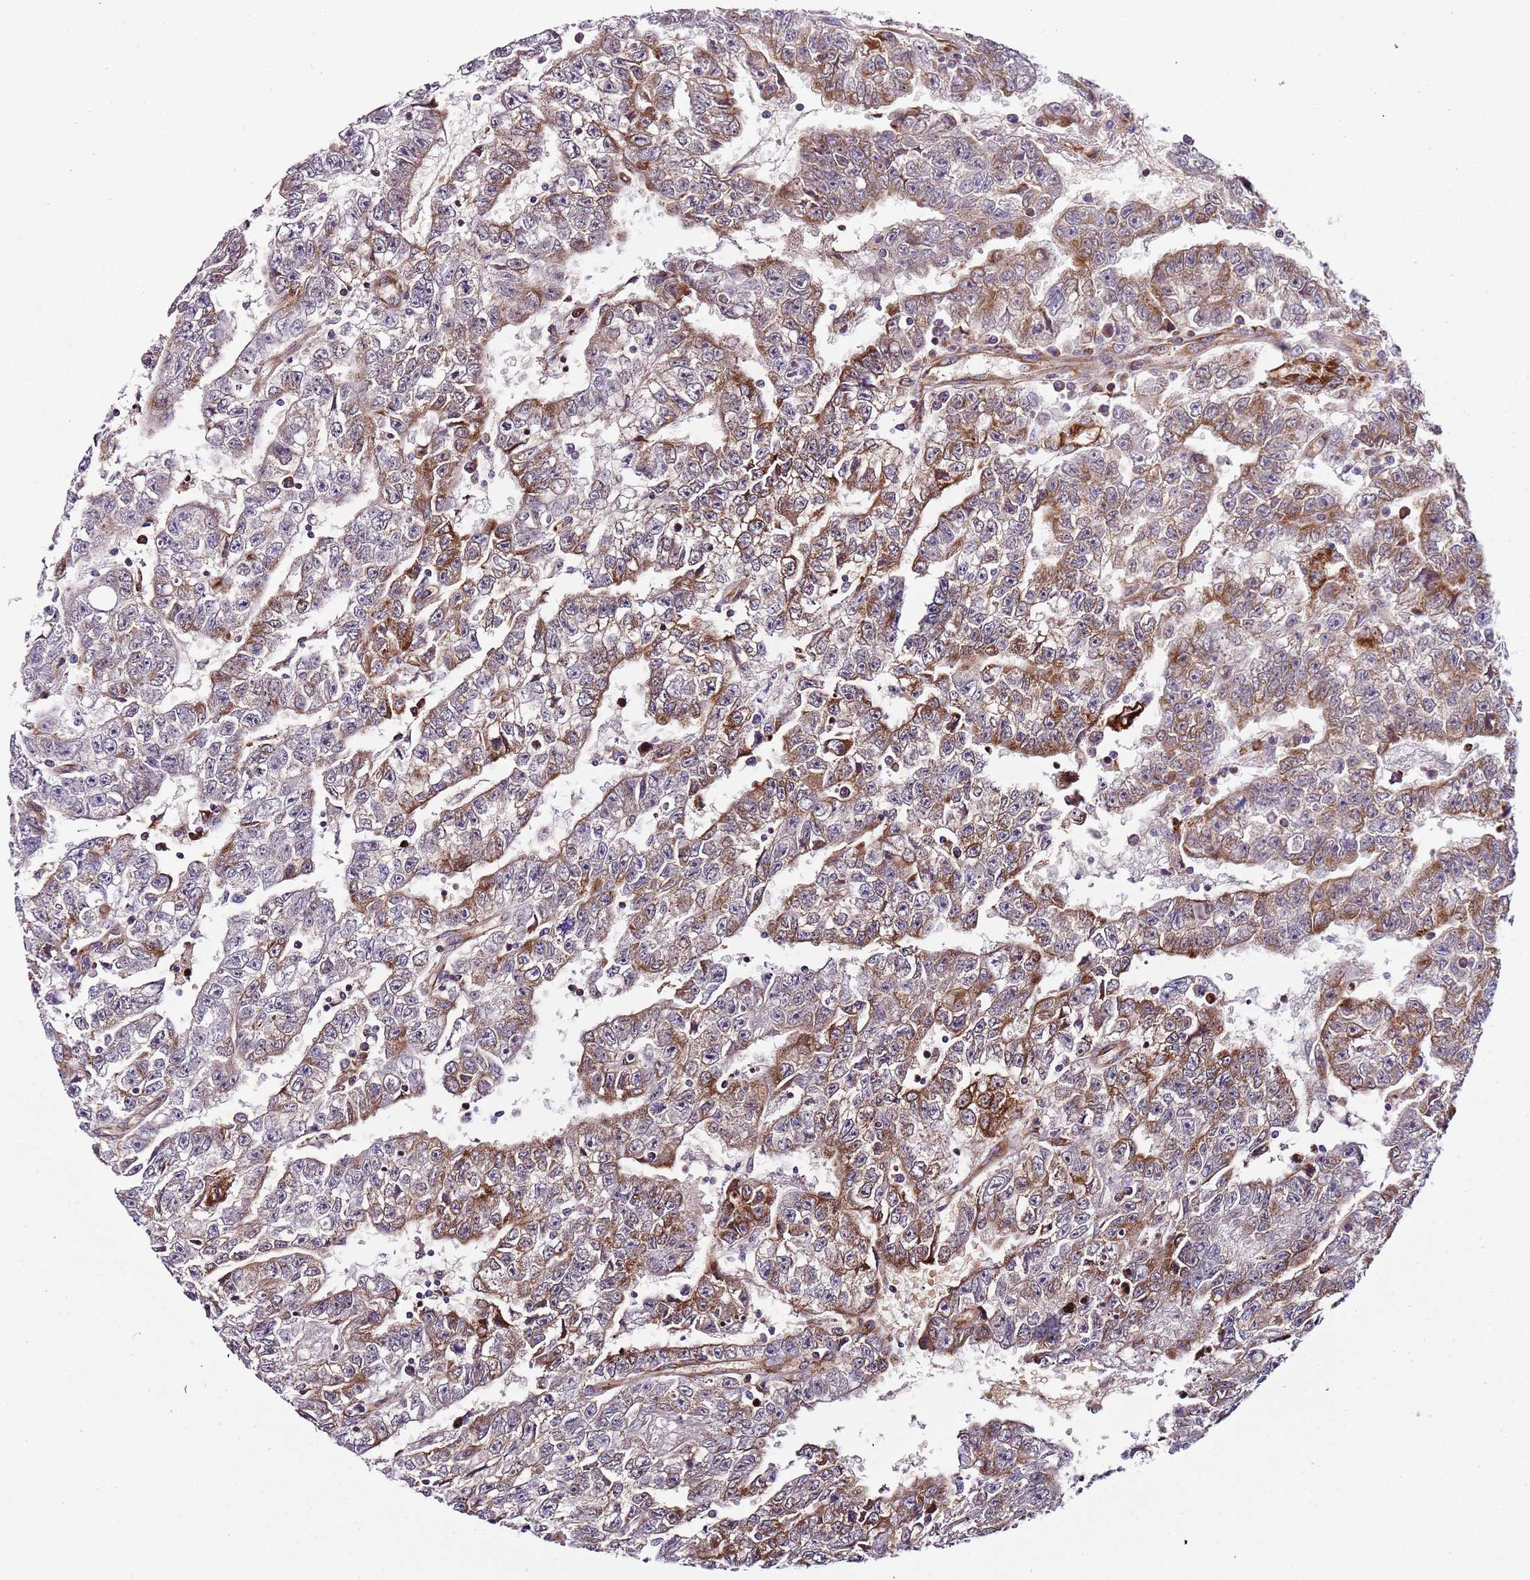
{"staining": {"intensity": "moderate", "quantity": ">75%", "location": "cytoplasmic/membranous"}, "tissue": "testis cancer", "cell_type": "Tumor cells", "image_type": "cancer", "snomed": [{"axis": "morphology", "description": "Carcinoma, Embryonal, NOS"}, {"axis": "topography", "description": "Testis"}], "caption": "Testis embryonal carcinoma stained with DAB (3,3'-diaminobenzidine) immunohistochemistry (IHC) shows medium levels of moderate cytoplasmic/membranous expression in approximately >75% of tumor cells.", "gene": "VWCE", "patient": {"sex": "male", "age": 25}}